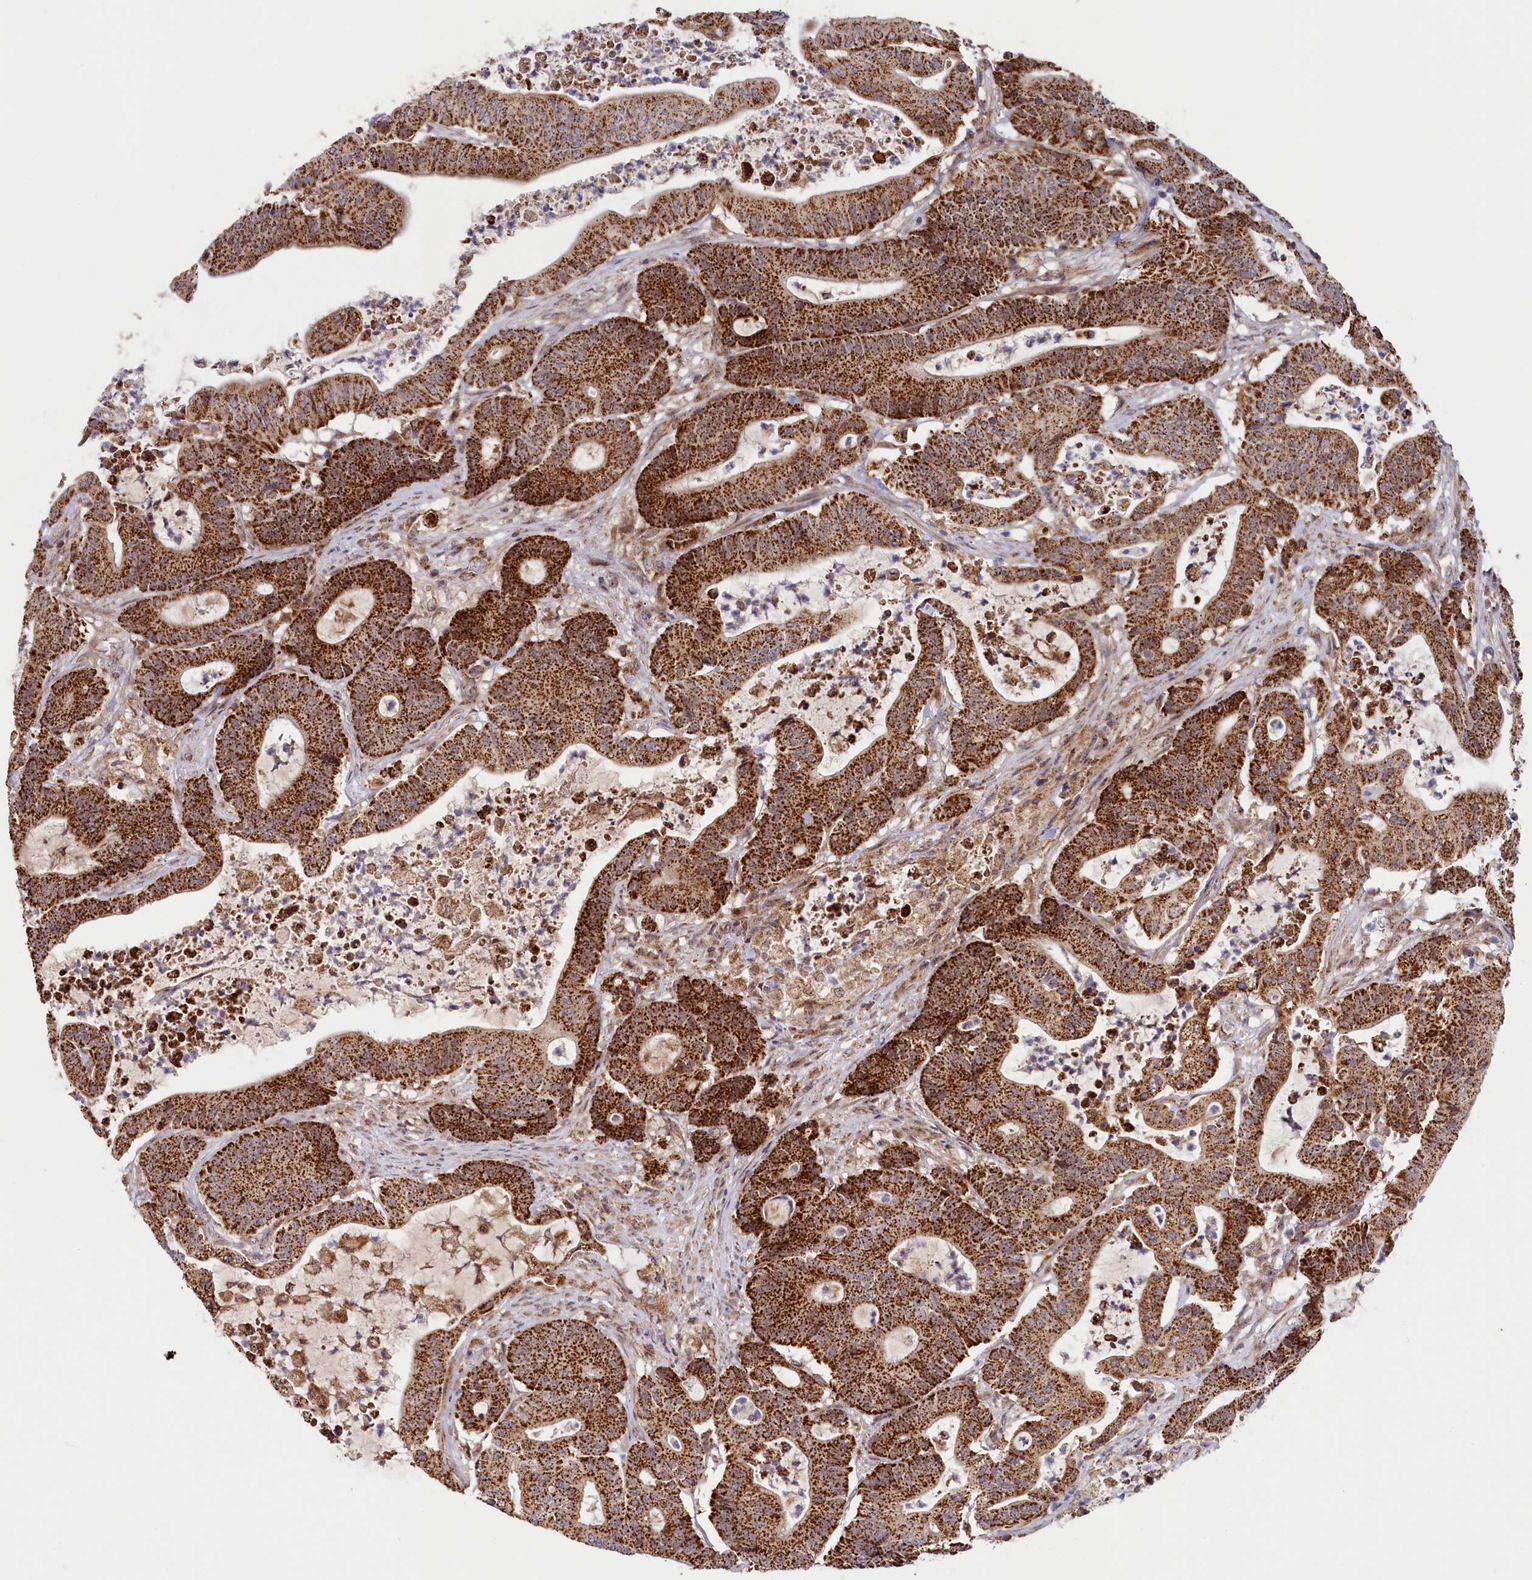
{"staining": {"intensity": "strong", "quantity": ">75%", "location": "cytoplasmic/membranous"}, "tissue": "colorectal cancer", "cell_type": "Tumor cells", "image_type": "cancer", "snomed": [{"axis": "morphology", "description": "Adenocarcinoma, NOS"}, {"axis": "topography", "description": "Colon"}], "caption": "DAB immunohistochemical staining of human adenocarcinoma (colorectal) exhibits strong cytoplasmic/membranous protein positivity in approximately >75% of tumor cells.", "gene": "DUS3L", "patient": {"sex": "female", "age": 84}}